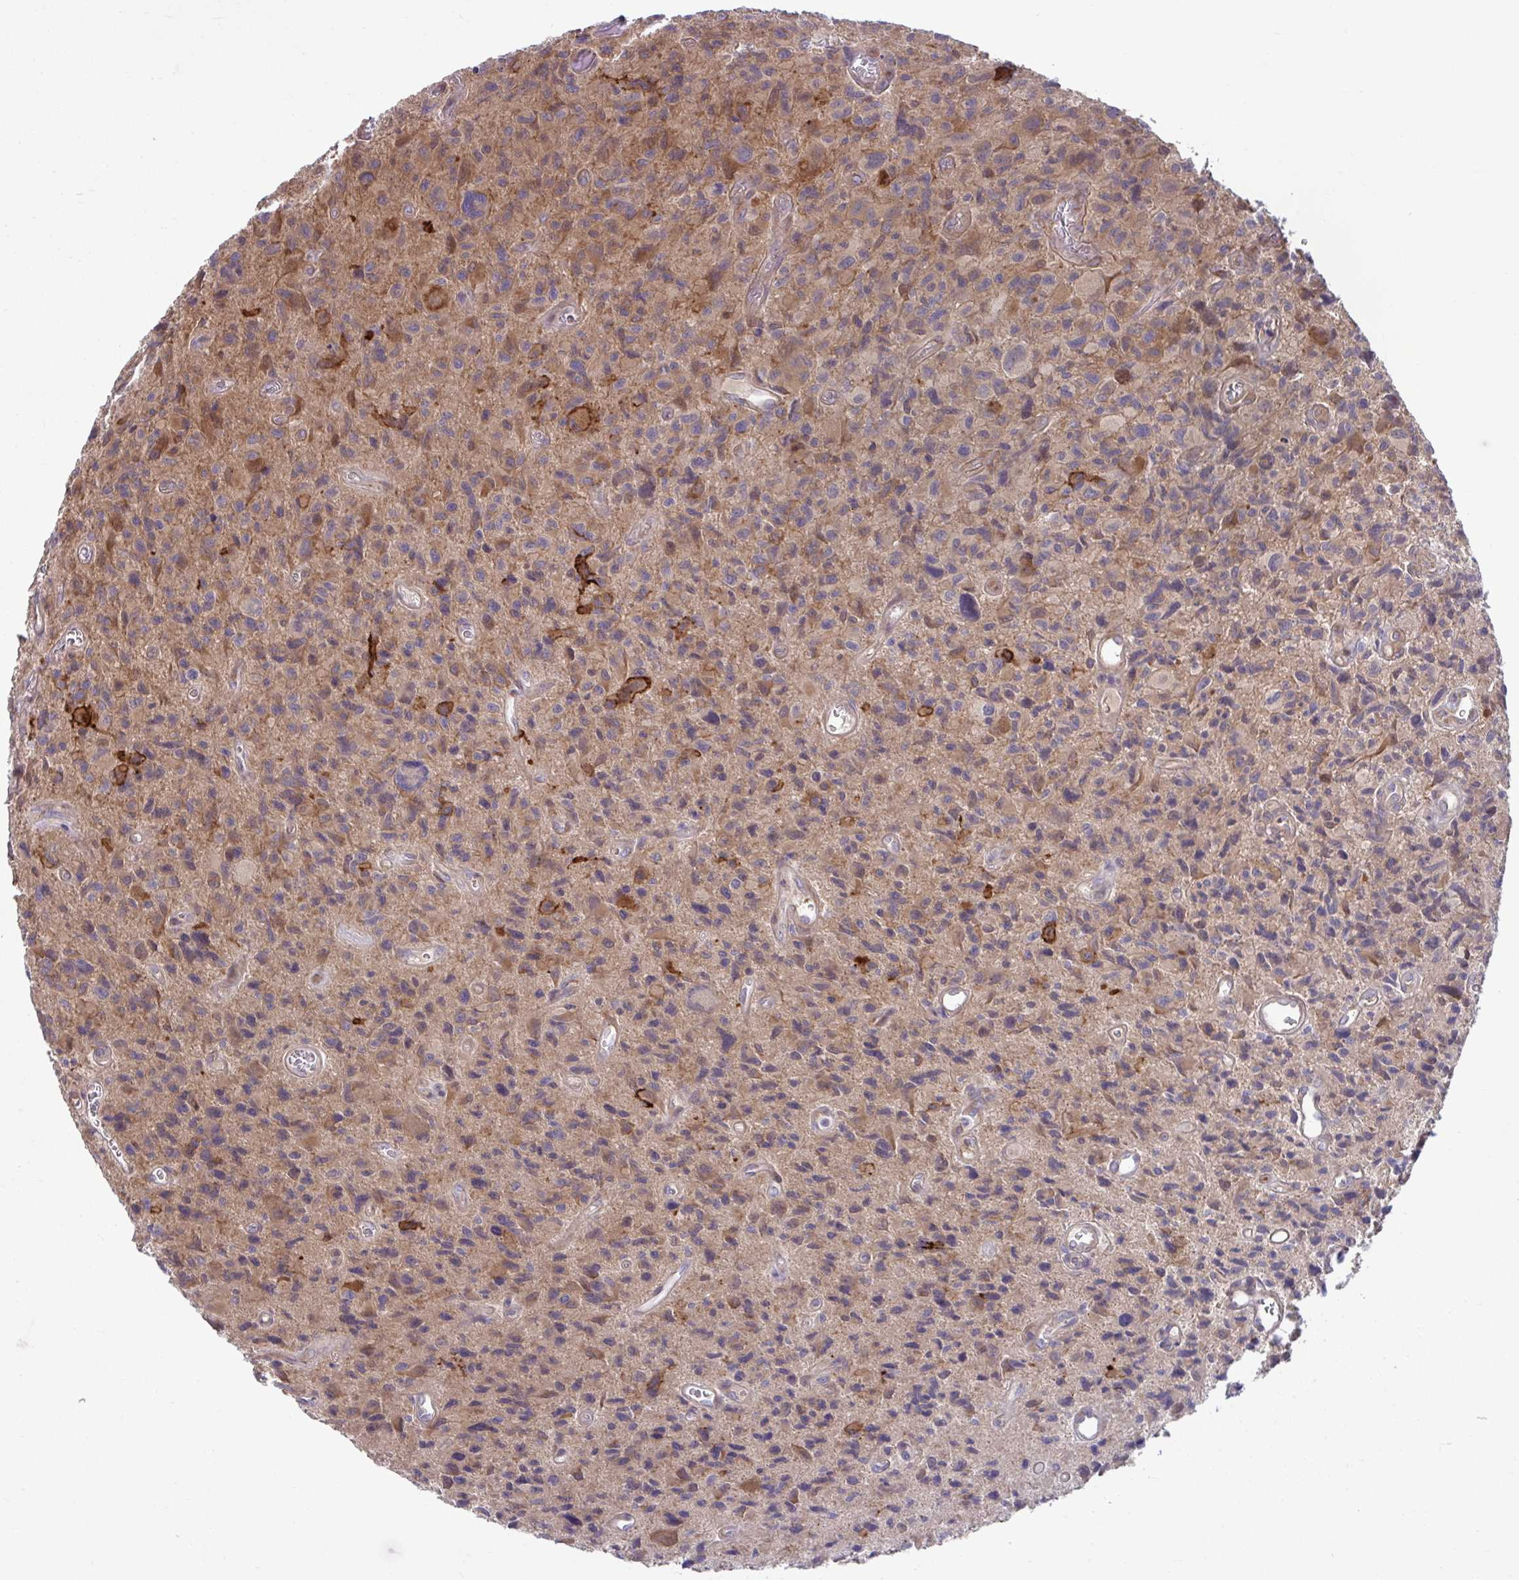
{"staining": {"intensity": "moderate", "quantity": ">75%", "location": "cytoplasmic/membranous"}, "tissue": "glioma", "cell_type": "Tumor cells", "image_type": "cancer", "snomed": [{"axis": "morphology", "description": "Glioma, malignant, High grade"}, {"axis": "topography", "description": "Brain"}], "caption": "Tumor cells demonstrate medium levels of moderate cytoplasmic/membranous expression in approximately >75% of cells in malignant glioma (high-grade). (IHC, brightfield microscopy, high magnification).", "gene": "PCDHB7", "patient": {"sex": "male", "age": 76}}